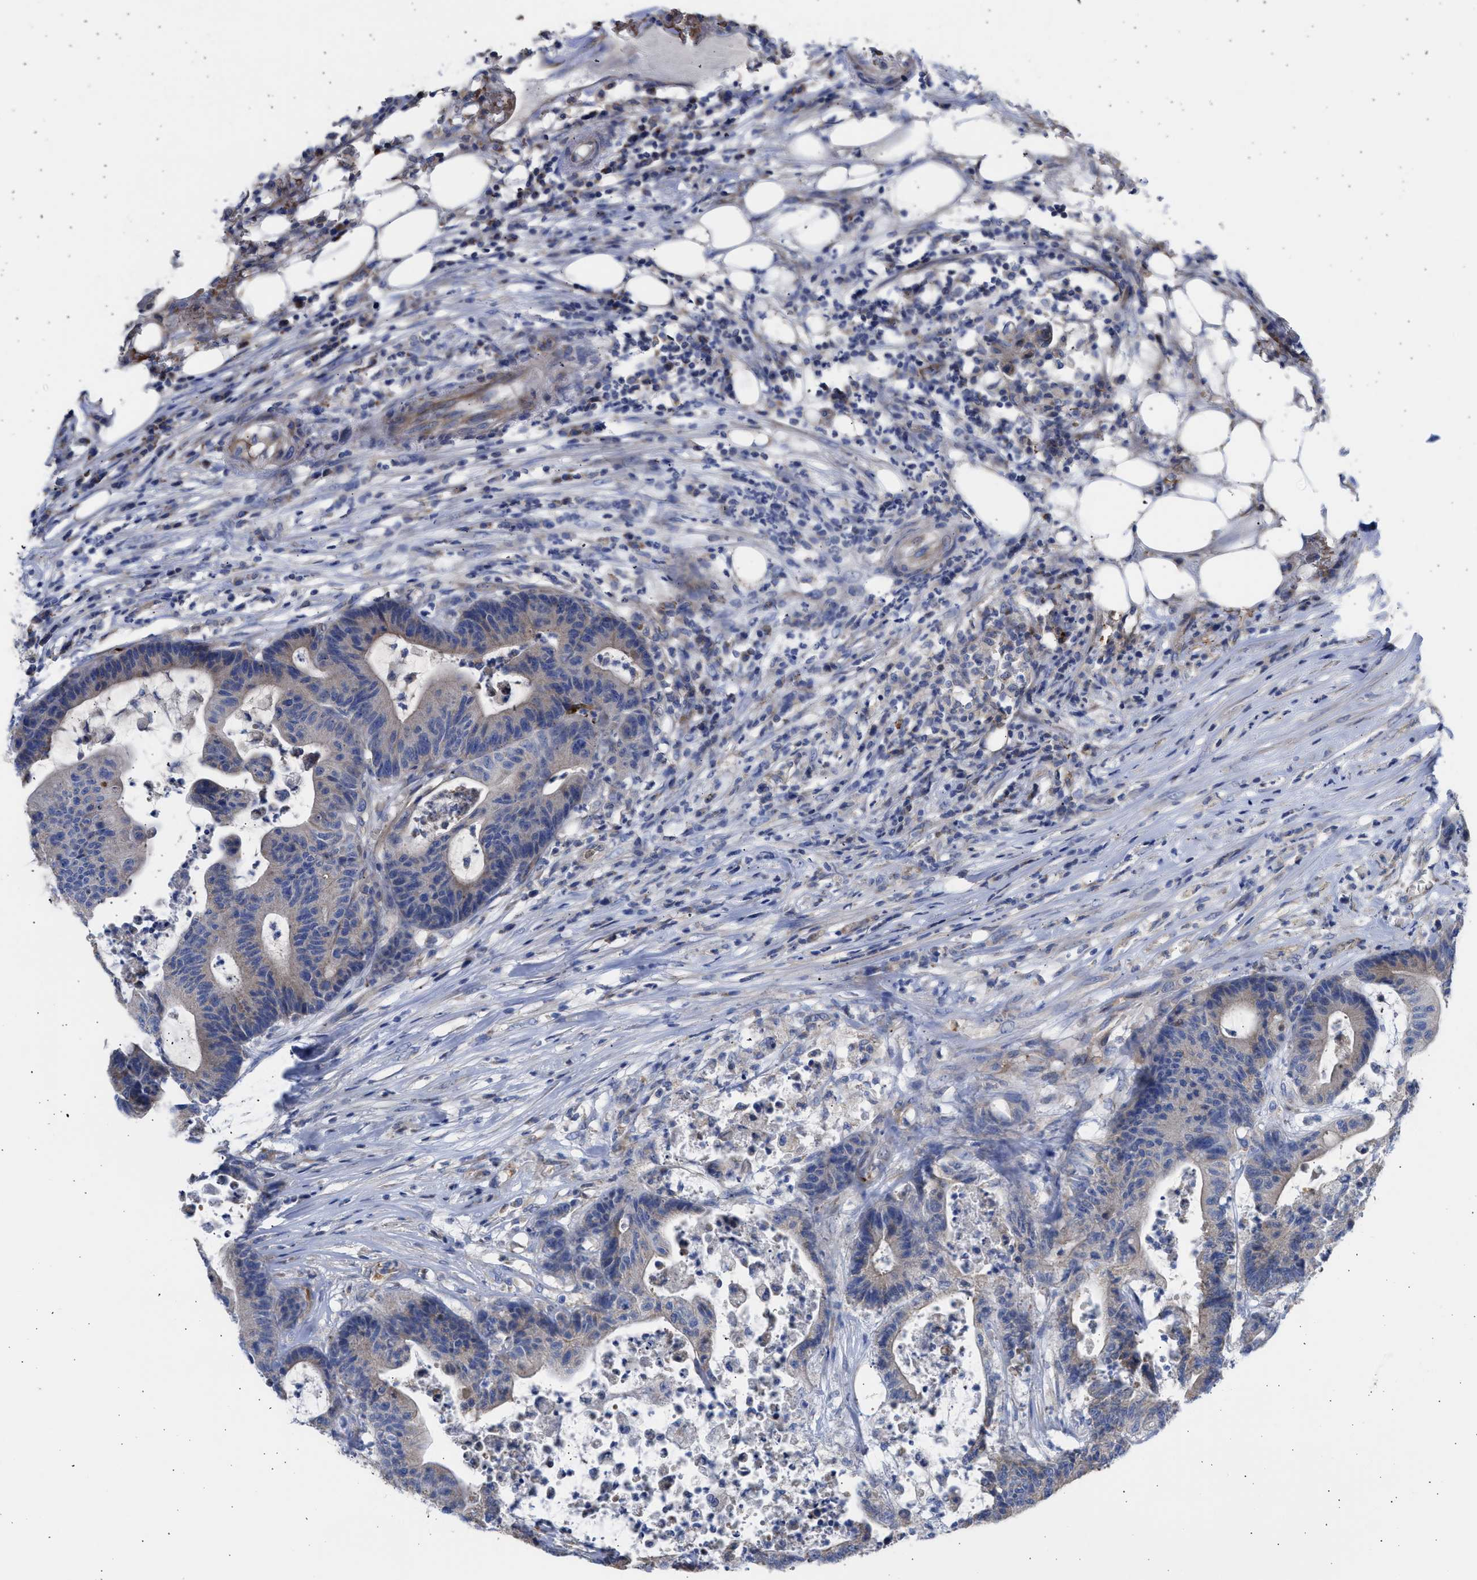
{"staining": {"intensity": "weak", "quantity": "<25%", "location": "cytoplasmic/membranous"}, "tissue": "colorectal cancer", "cell_type": "Tumor cells", "image_type": "cancer", "snomed": [{"axis": "morphology", "description": "Adenocarcinoma, NOS"}, {"axis": "topography", "description": "Colon"}], "caption": "Immunohistochemistry (IHC) photomicrograph of neoplastic tissue: human adenocarcinoma (colorectal) stained with DAB exhibits no significant protein staining in tumor cells.", "gene": "BTG3", "patient": {"sex": "female", "age": 84}}